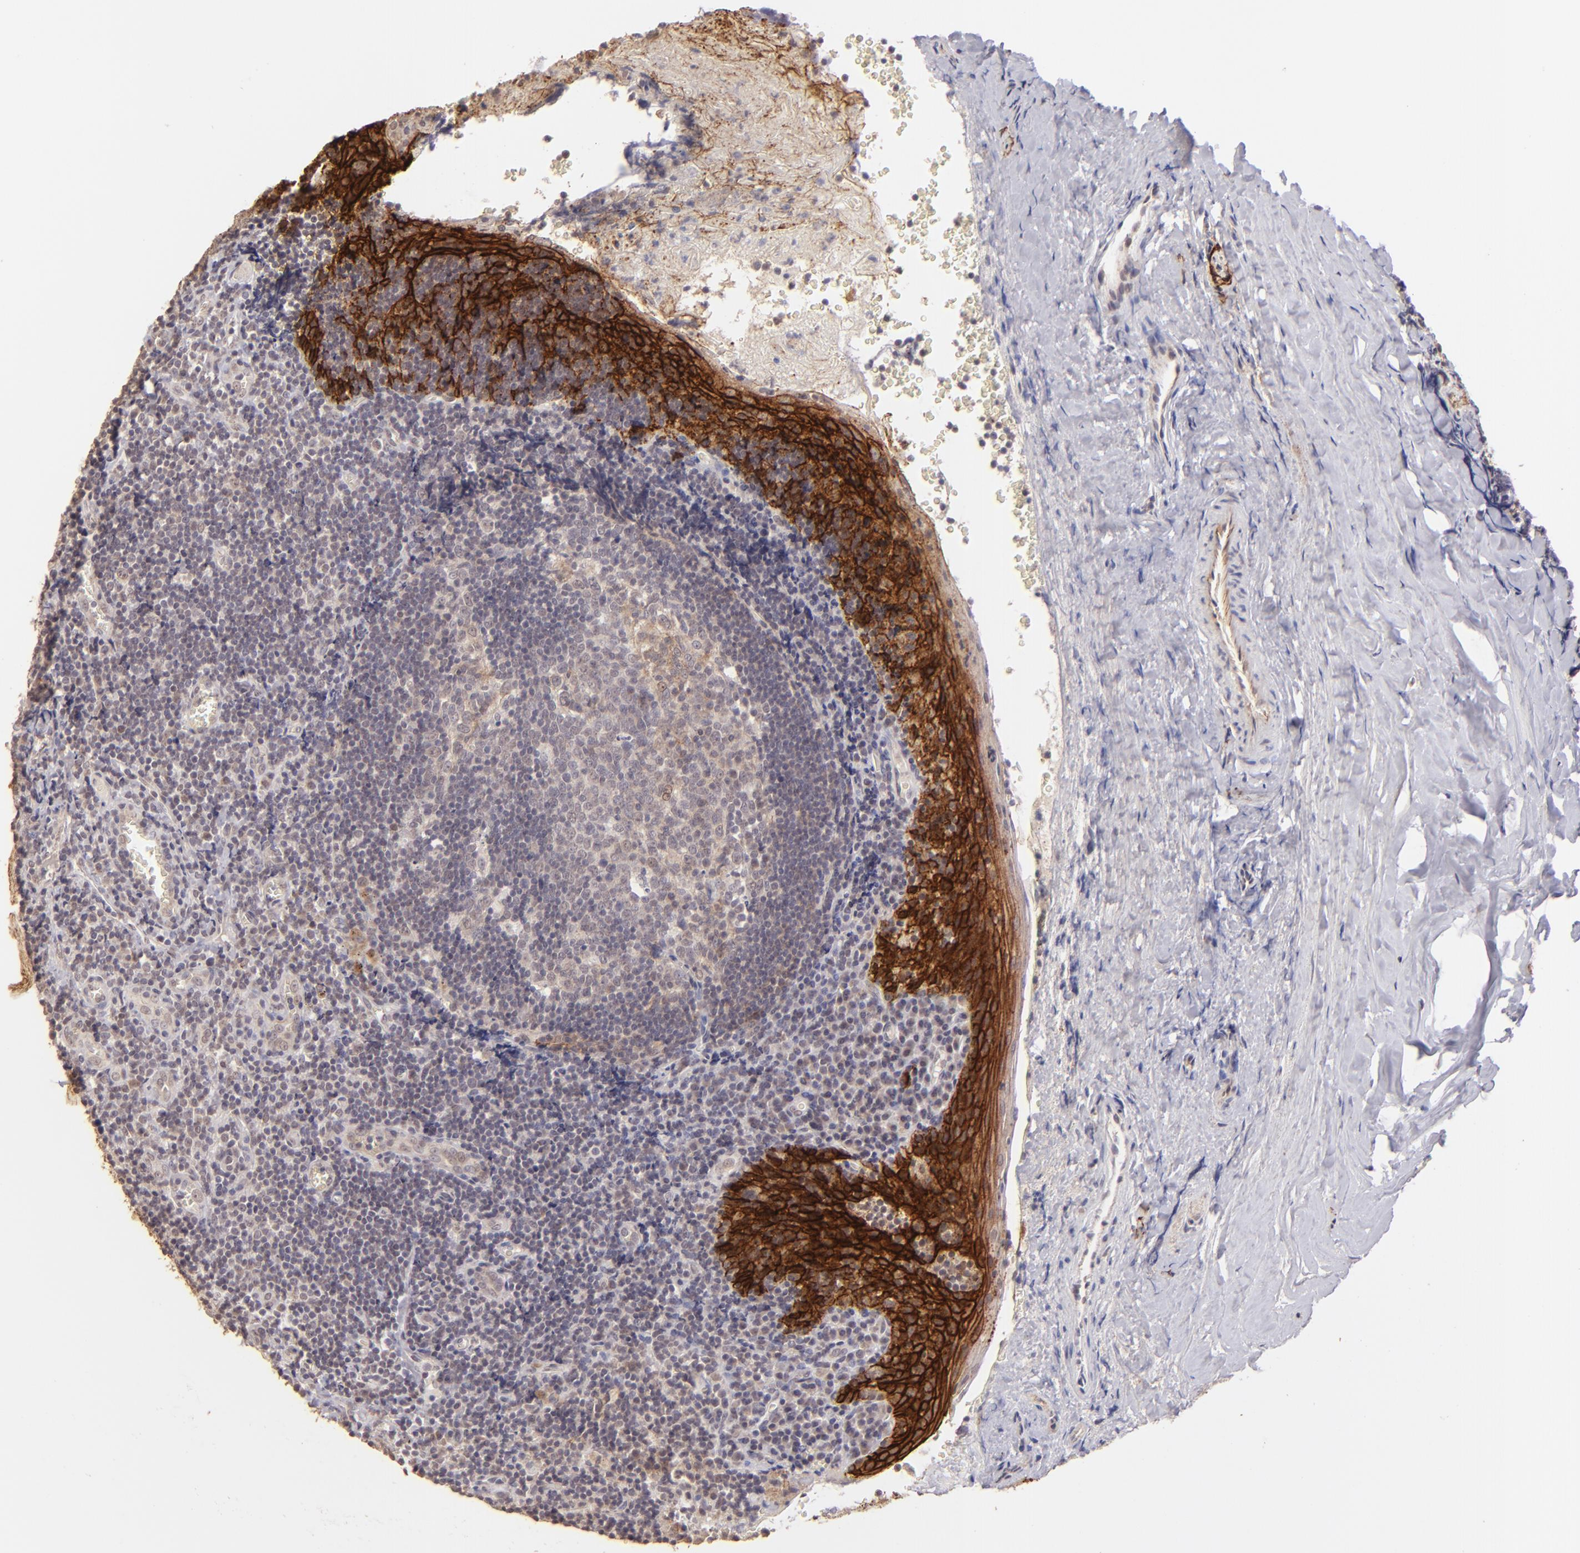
{"staining": {"intensity": "weak", "quantity": ">75%", "location": "cytoplasmic/membranous"}, "tissue": "tonsil", "cell_type": "Germinal center cells", "image_type": "normal", "snomed": [{"axis": "morphology", "description": "Normal tissue, NOS"}, {"axis": "topography", "description": "Tonsil"}], "caption": "A histopathology image showing weak cytoplasmic/membranous positivity in approximately >75% of germinal center cells in normal tonsil, as visualized by brown immunohistochemical staining.", "gene": "CLDN1", "patient": {"sex": "male", "age": 20}}